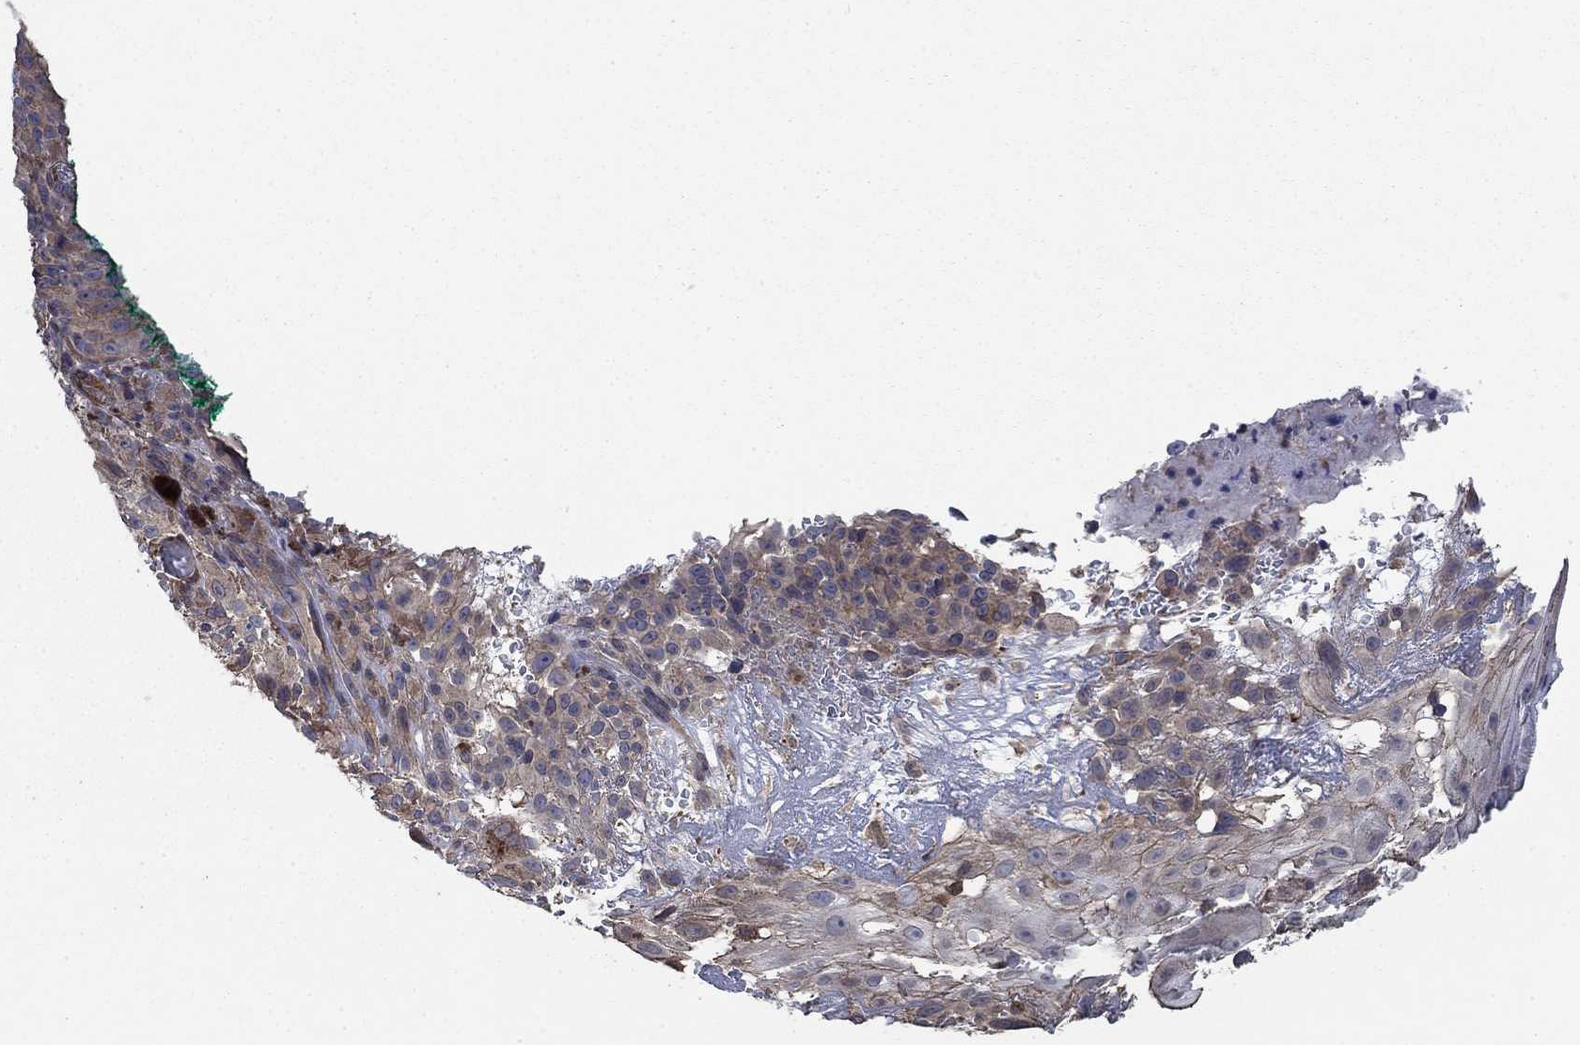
{"staining": {"intensity": "weak", "quantity": "<25%", "location": "cytoplasmic/membranous"}, "tissue": "melanoma", "cell_type": "Tumor cells", "image_type": "cancer", "snomed": [{"axis": "morphology", "description": "Malignant melanoma, NOS"}, {"axis": "topography", "description": "Skin"}], "caption": "This is an immunohistochemistry photomicrograph of human malignant melanoma. There is no expression in tumor cells.", "gene": "PDE3A", "patient": {"sex": "male", "age": 83}}